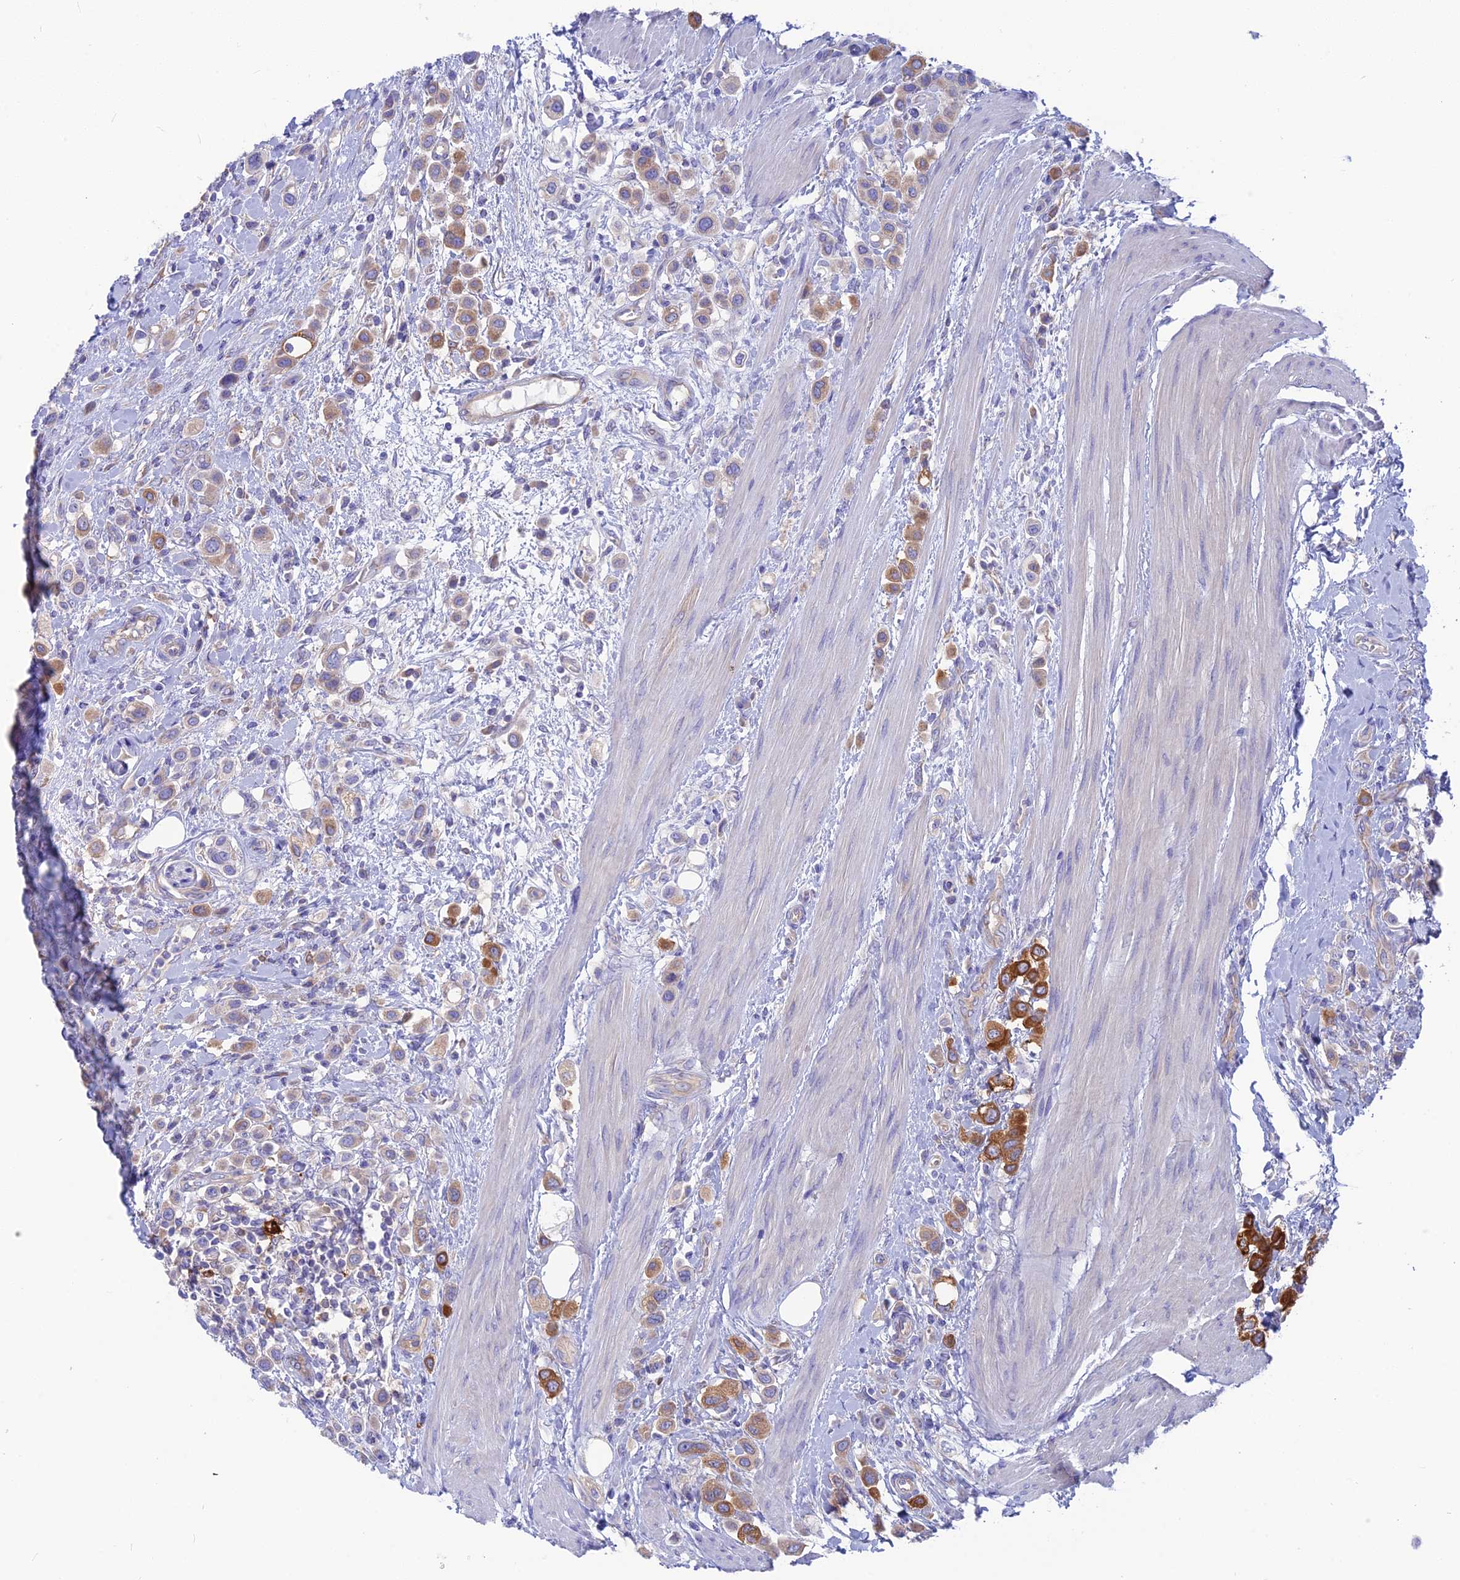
{"staining": {"intensity": "moderate", "quantity": "25%-75%", "location": "cytoplasmic/membranous"}, "tissue": "urothelial cancer", "cell_type": "Tumor cells", "image_type": "cancer", "snomed": [{"axis": "morphology", "description": "Urothelial carcinoma, High grade"}, {"axis": "topography", "description": "Urinary bladder"}], "caption": "Tumor cells exhibit moderate cytoplasmic/membranous staining in approximately 25%-75% of cells in high-grade urothelial carcinoma.", "gene": "LZTFL1", "patient": {"sex": "male", "age": 50}}